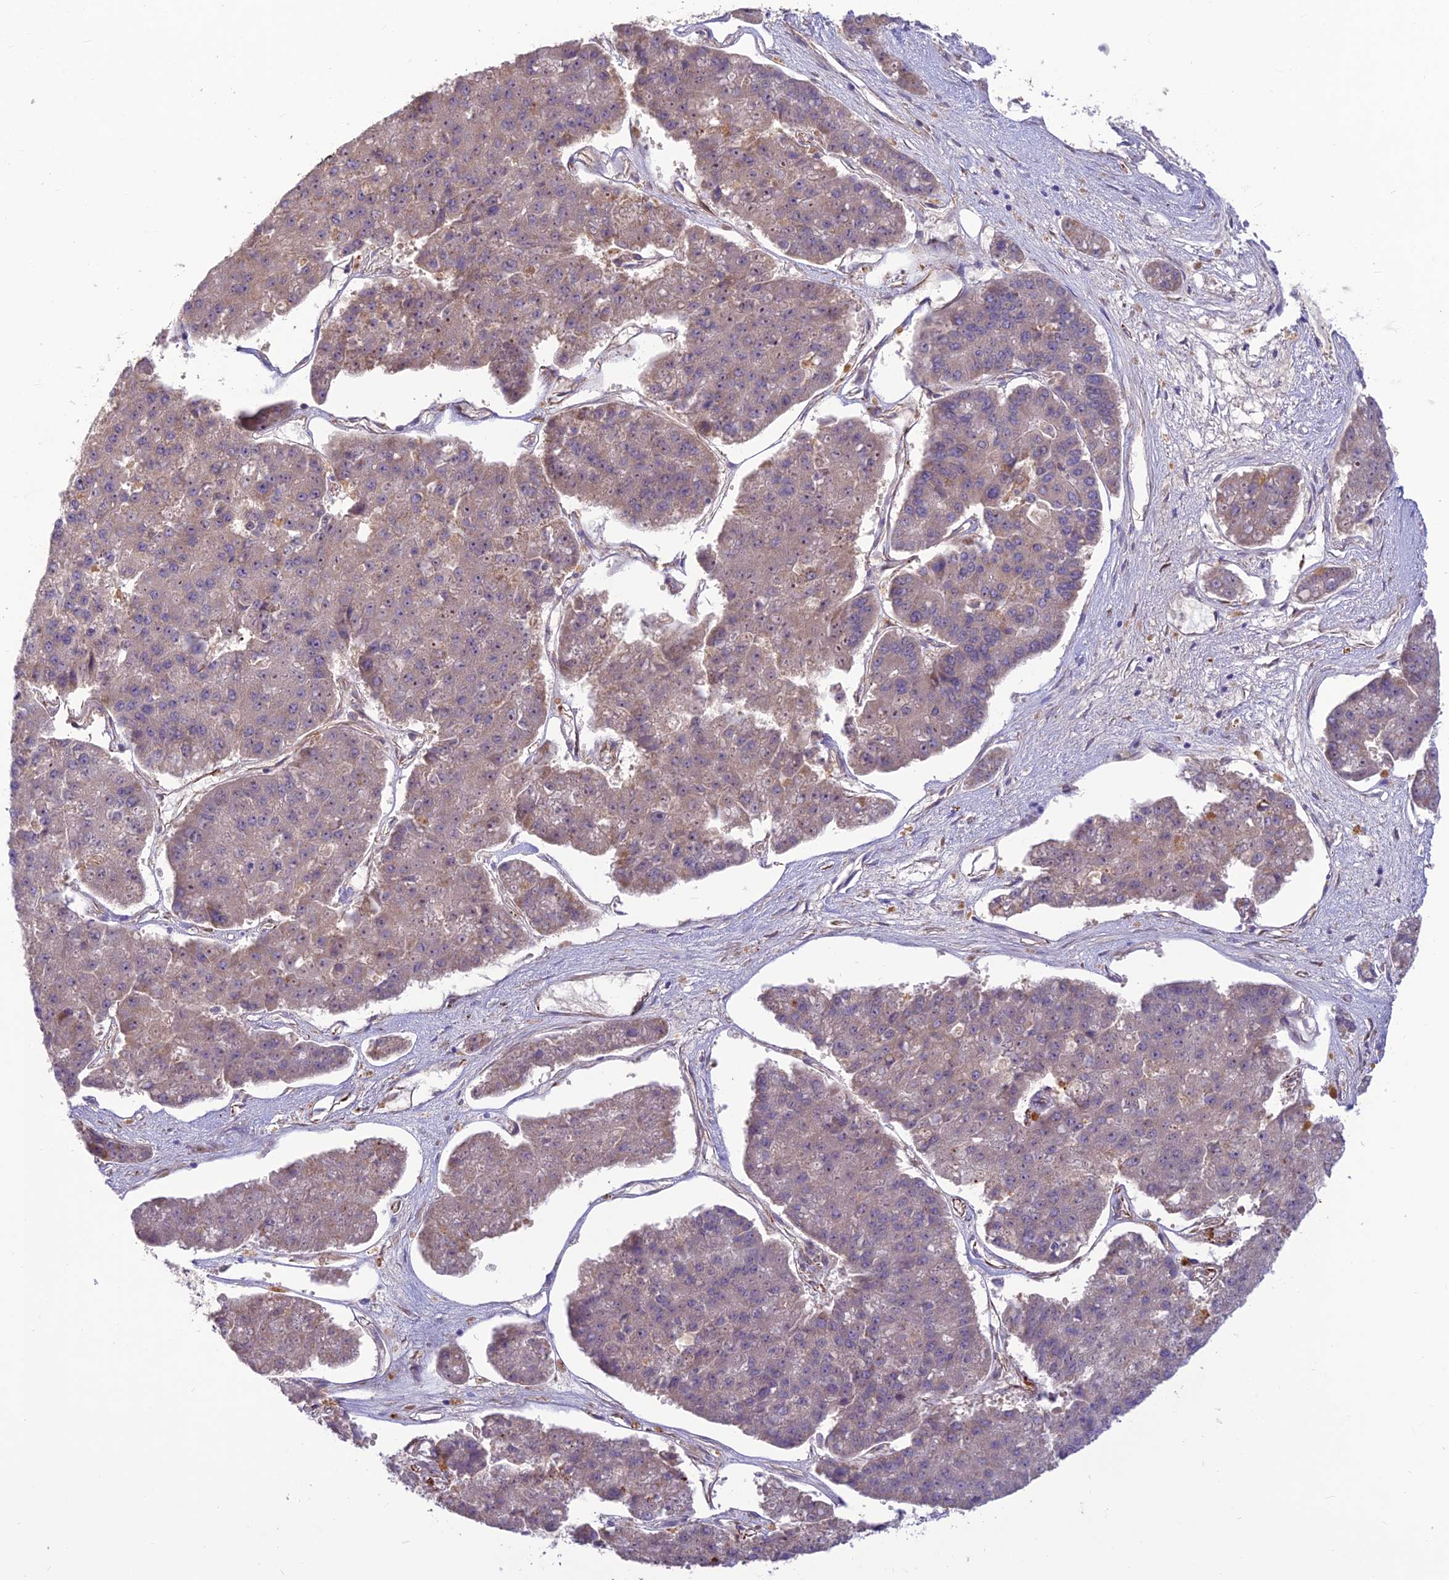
{"staining": {"intensity": "moderate", "quantity": "<25%", "location": "nuclear"}, "tissue": "pancreatic cancer", "cell_type": "Tumor cells", "image_type": "cancer", "snomed": [{"axis": "morphology", "description": "Adenocarcinoma, NOS"}, {"axis": "topography", "description": "Pancreas"}], "caption": "A photomicrograph showing moderate nuclear expression in approximately <25% of tumor cells in pancreatic cancer (adenocarcinoma), as visualized by brown immunohistochemical staining.", "gene": "ST8SIA5", "patient": {"sex": "male", "age": 50}}